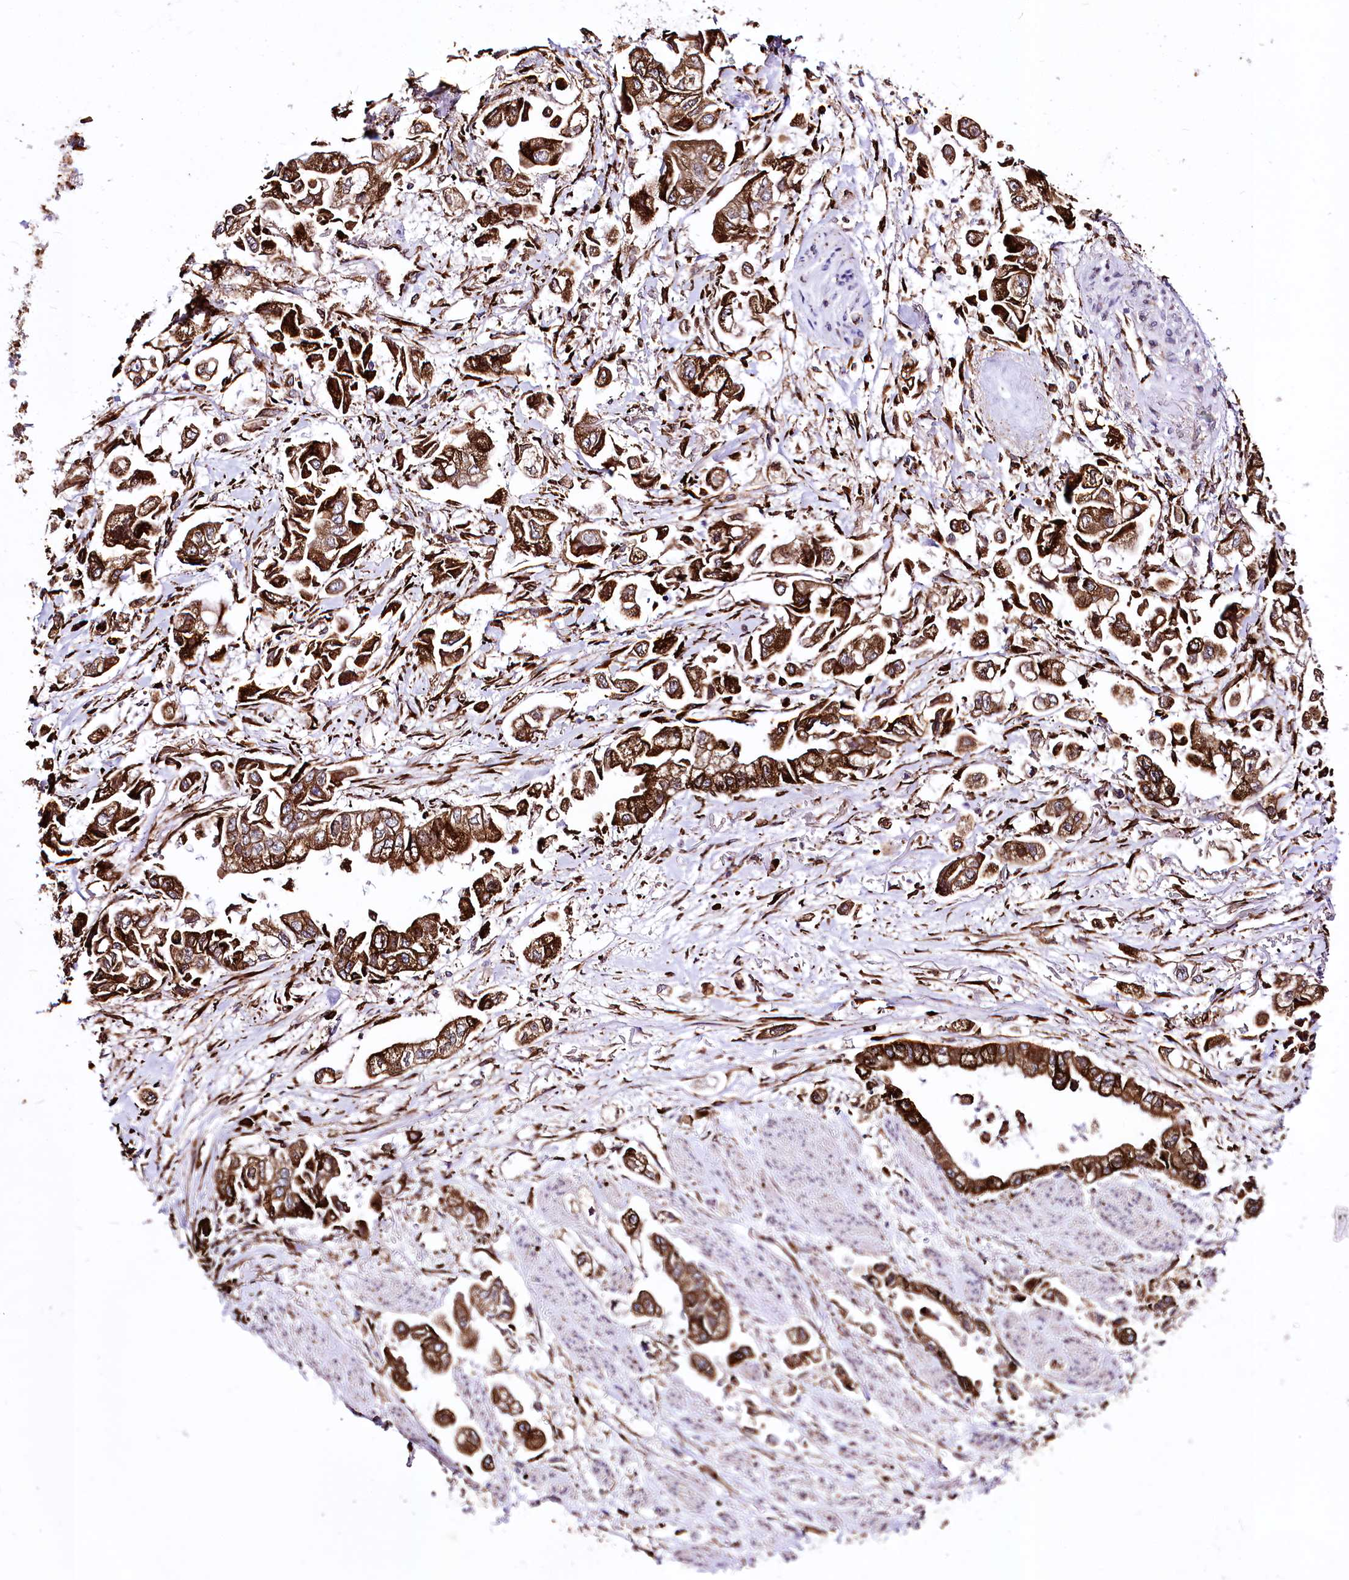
{"staining": {"intensity": "strong", "quantity": ">75%", "location": "cytoplasmic/membranous"}, "tissue": "stomach cancer", "cell_type": "Tumor cells", "image_type": "cancer", "snomed": [{"axis": "morphology", "description": "Adenocarcinoma, NOS"}, {"axis": "topography", "description": "Stomach"}], "caption": "Protein staining exhibits strong cytoplasmic/membranous positivity in about >75% of tumor cells in stomach cancer (adenocarcinoma). Nuclei are stained in blue.", "gene": "WWC1", "patient": {"sex": "male", "age": 62}}